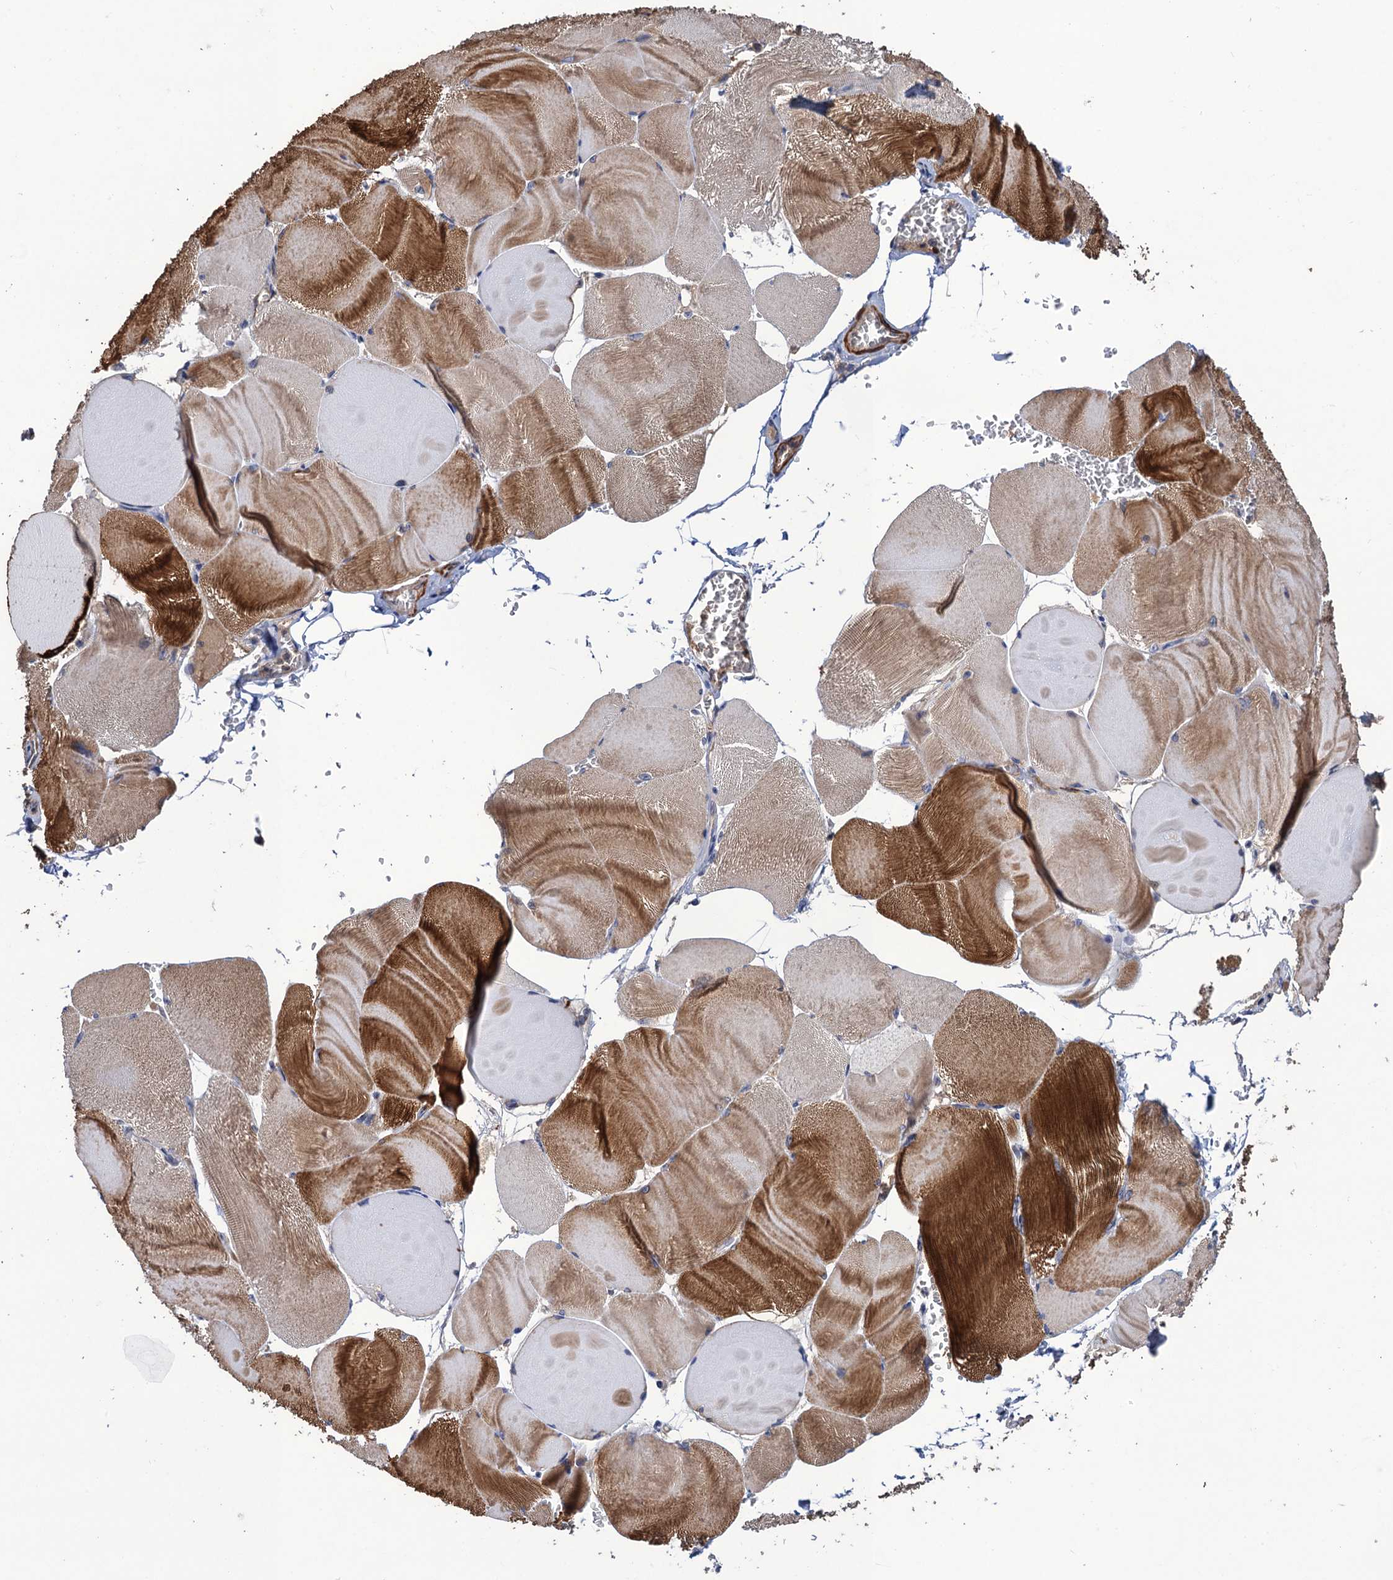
{"staining": {"intensity": "strong", "quantity": "25%-75%", "location": "cytoplasmic/membranous"}, "tissue": "skeletal muscle", "cell_type": "Myocytes", "image_type": "normal", "snomed": [{"axis": "morphology", "description": "Normal tissue, NOS"}, {"axis": "morphology", "description": "Basal cell carcinoma"}, {"axis": "topography", "description": "Skeletal muscle"}], "caption": "This photomicrograph demonstrates immunohistochemistry (IHC) staining of unremarkable human skeletal muscle, with high strong cytoplasmic/membranous staining in approximately 25%-75% of myocytes.", "gene": "DGKA", "patient": {"sex": "female", "age": 64}}